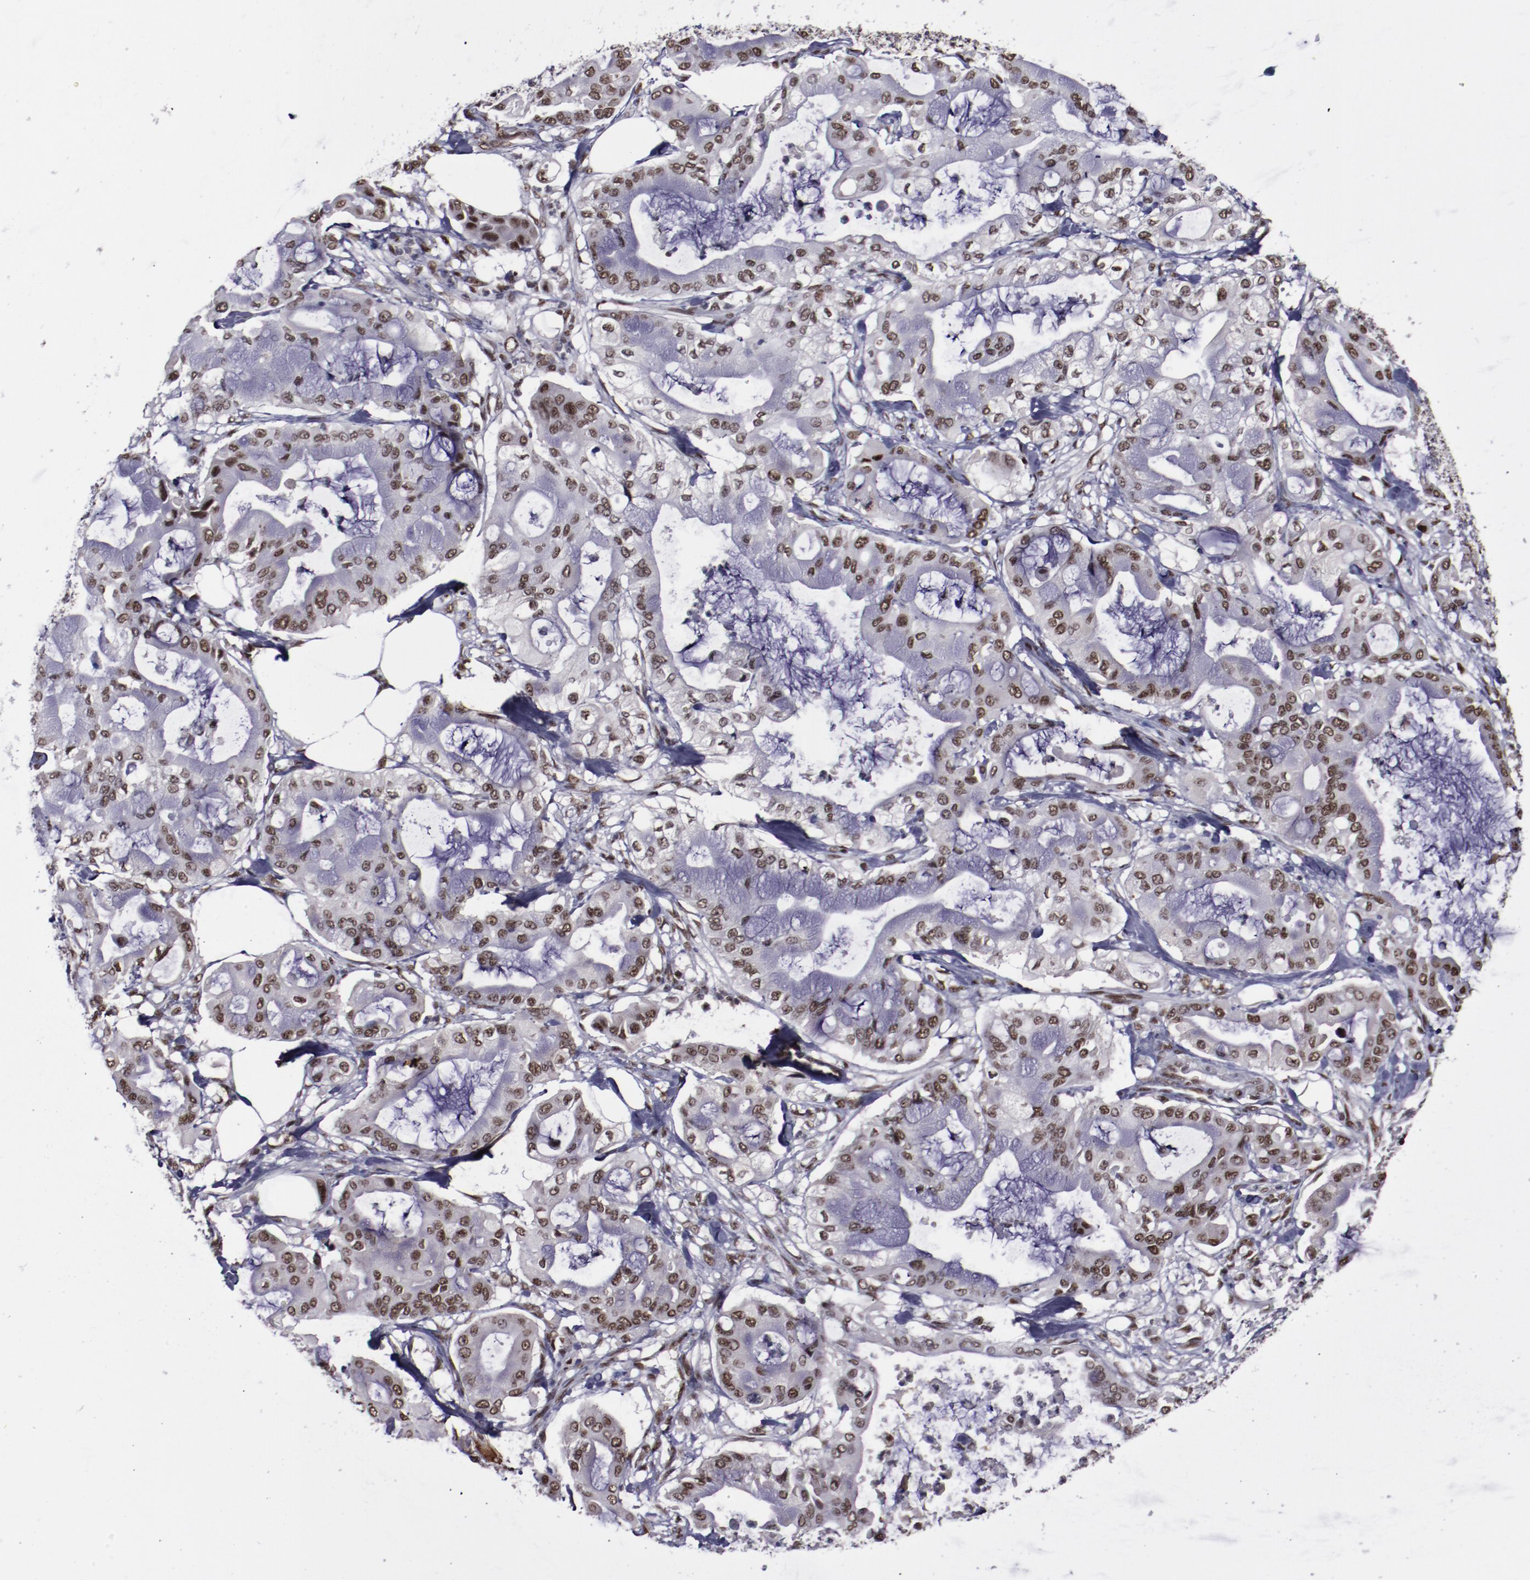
{"staining": {"intensity": "moderate", "quantity": ">75%", "location": "nuclear"}, "tissue": "pancreatic cancer", "cell_type": "Tumor cells", "image_type": "cancer", "snomed": [{"axis": "morphology", "description": "Adenocarcinoma, NOS"}, {"axis": "morphology", "description": "Adenocarcinoma, metastatic, NOS"}, {"axis": "topography", "description": "Lymph node"}, {"axis": "topography", "description": "Pancreas"}, {"axis": "topography", "description": "Duodenum"}], "caption": "Immunohistochemical staining of human adenocarcinoma (pancreatic) displays medium levels of moderate nuclear protein expression in about >75% of tumor cells.", "gene": "ERH", "patient": {"sex": "female", "age": 64}}